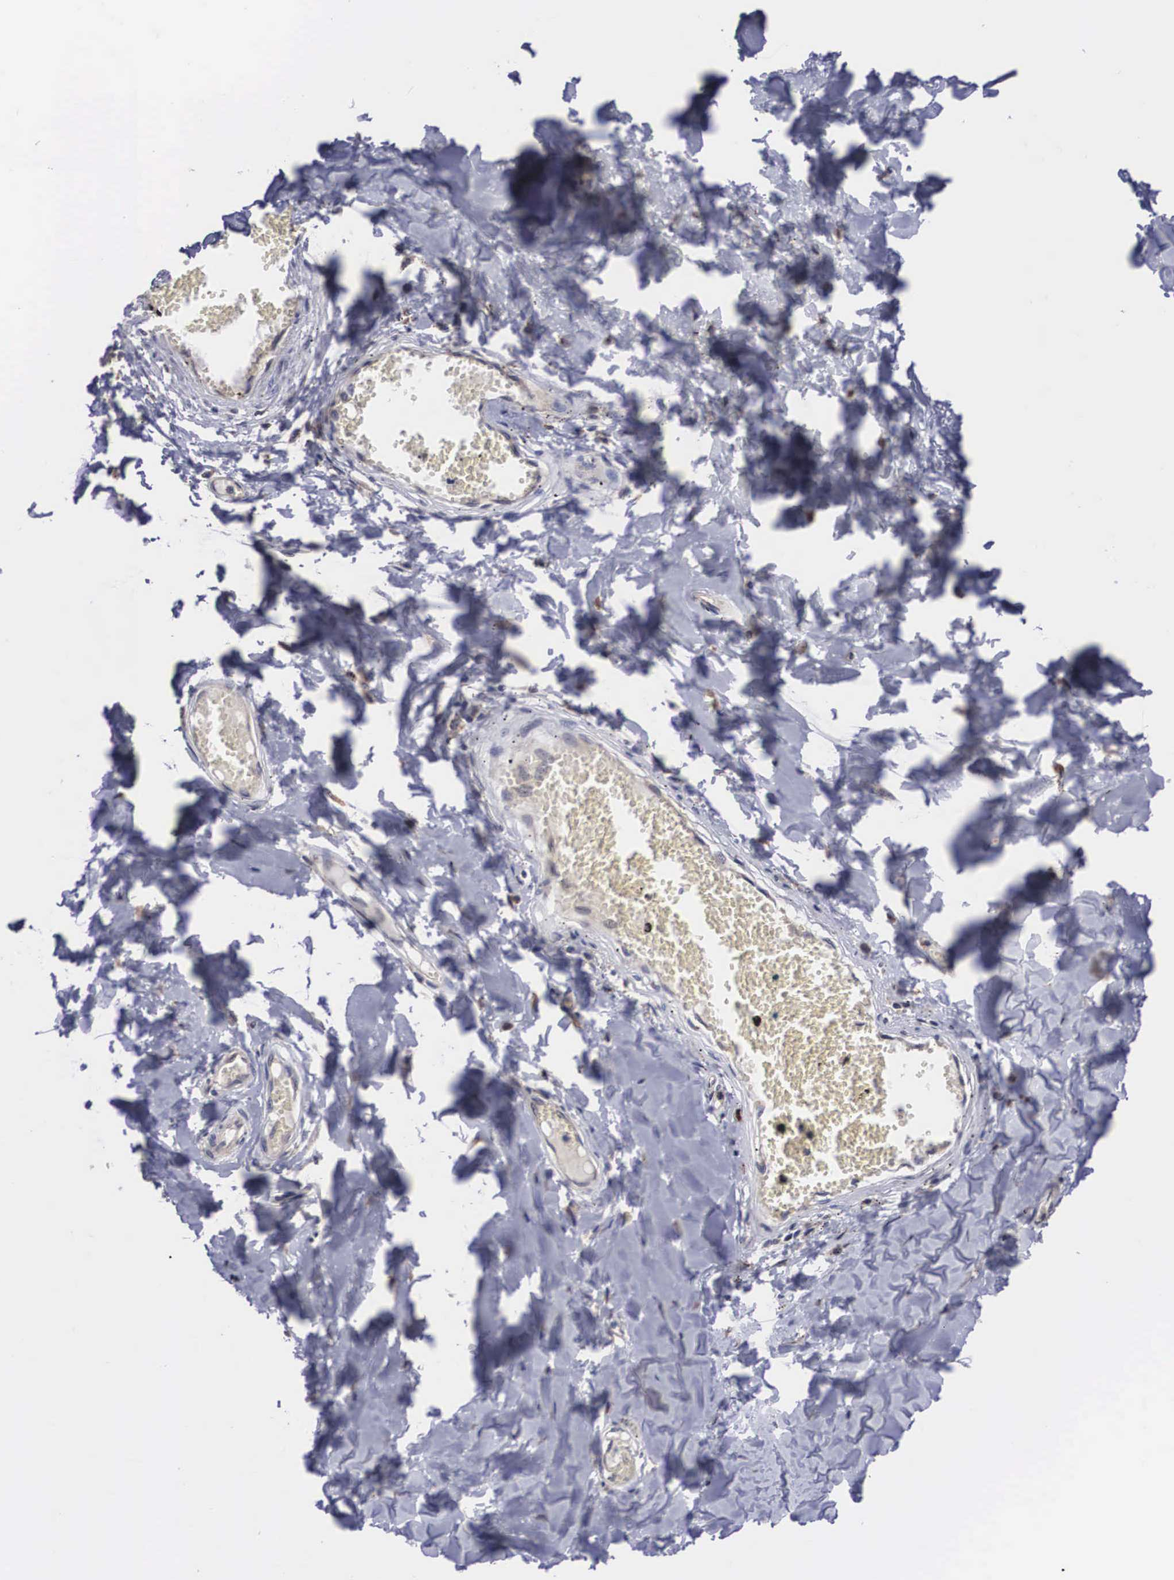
{"staining": {"intensity": "negative", "quantity": "none", "location": "none"}, "tissue": "adipose tissue", "cell_type": "Adipocytes", "image_type": "normal", "snomed": [{"axis": "morphology", "description": "Normal tissue, NOS"}, {"axis": "morphology", "description": "Sarcoma, NOS"}, {"axis": "topography", "description": "Skin"}, {"axis": "topography", "description": "Soft tissue"}], "caption": "IHC histopathology image of unremarkable adipose tissue: human adipose tissue stained with DAB demonstrates no significant protein expression in adipocytes.", "gene": "CRELD2", "patient": {"sex": "female", "age": 51}}